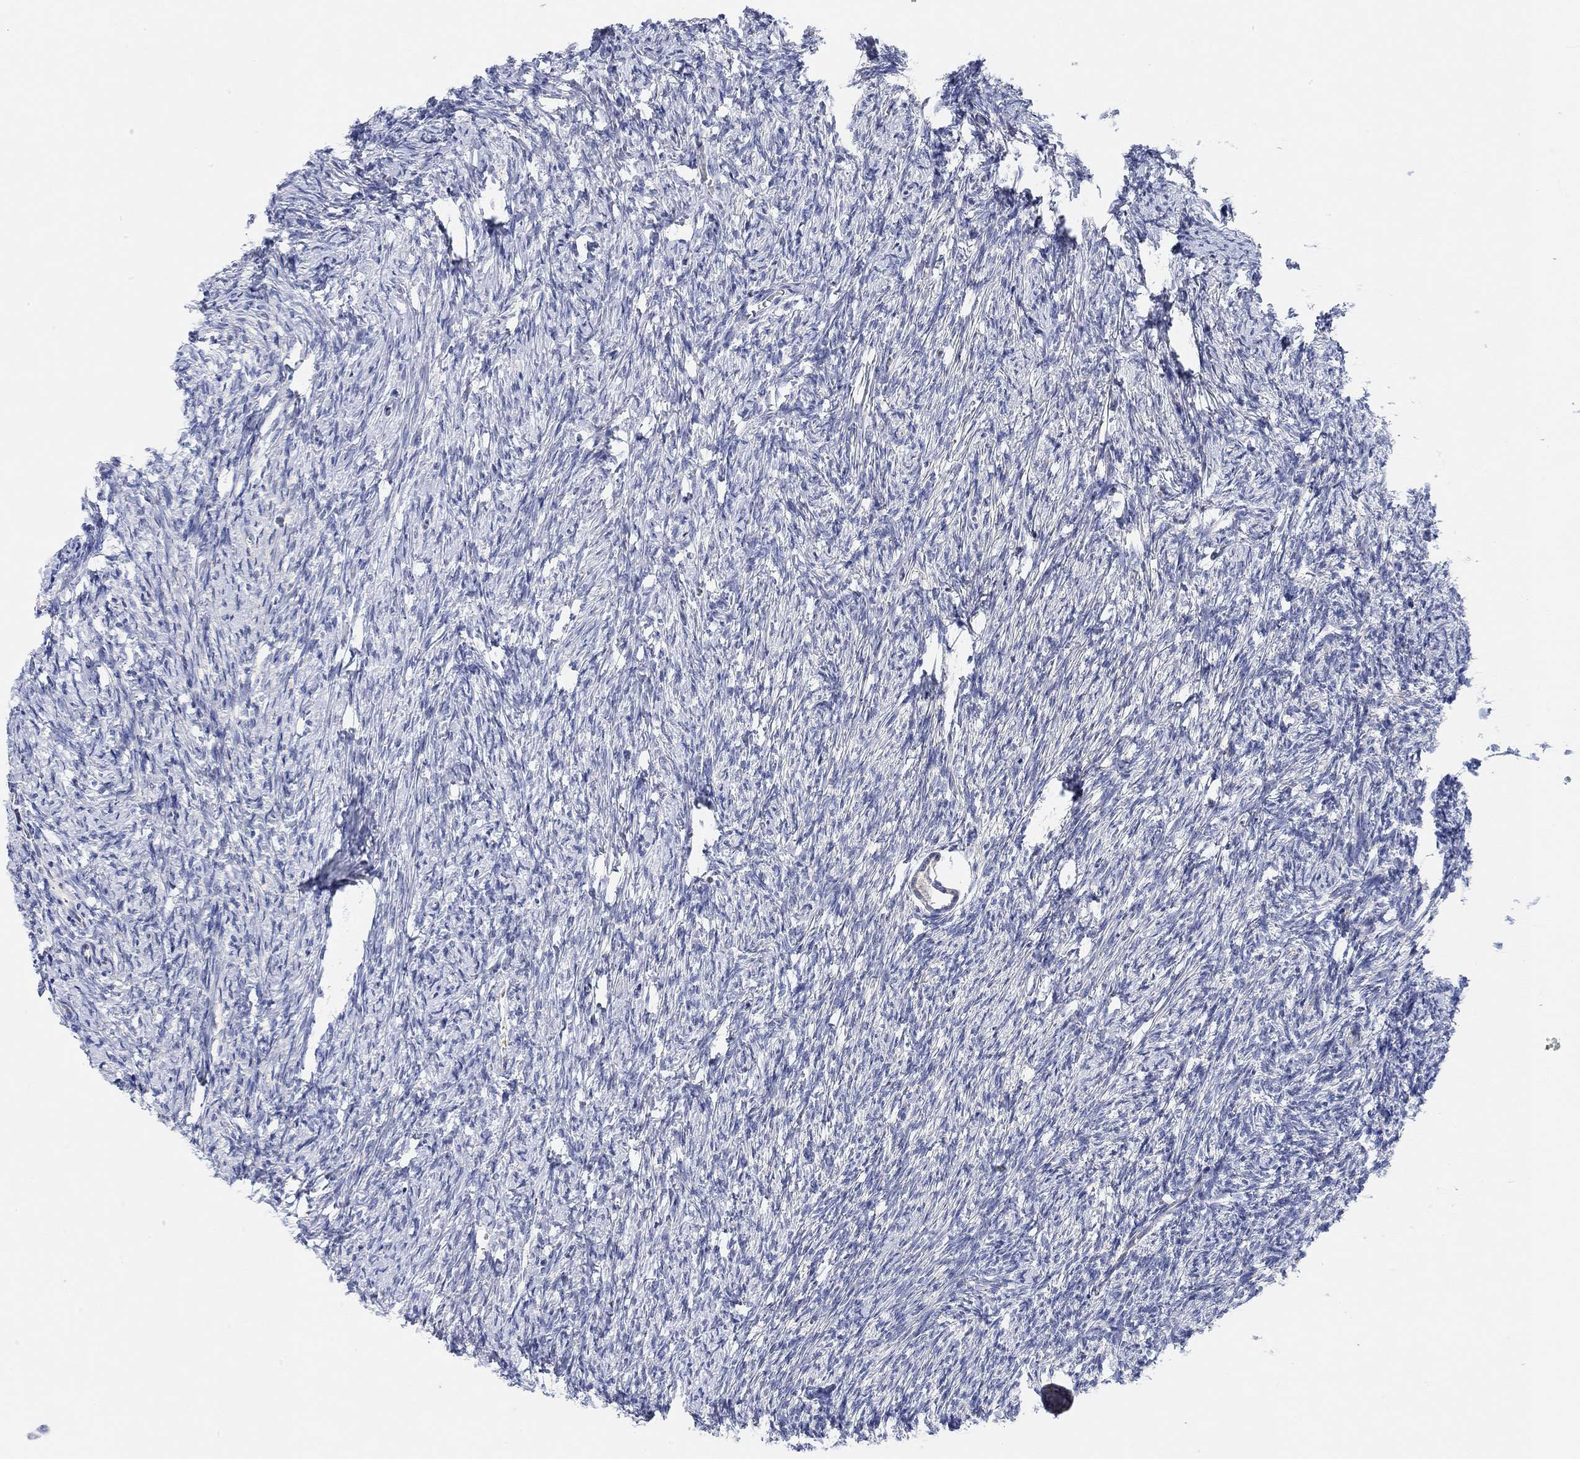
{"staining": {"intensity": "negative", "quantity": "none", "location": "none"}, "tissue": "ovary", "cell_type": "Follicle cells", "image_type": "normal", "snomed": [{"axis": "morphology", "description": "Normal tissue, NOS"}, {"axis": "topography", "description": "Ovary"}], "caption": "Human ovary stained for a protein using IHC exhibits no staining in follicle cells.", "gene": "RGS1", "patient": {"sex": "female", "age": 39}}